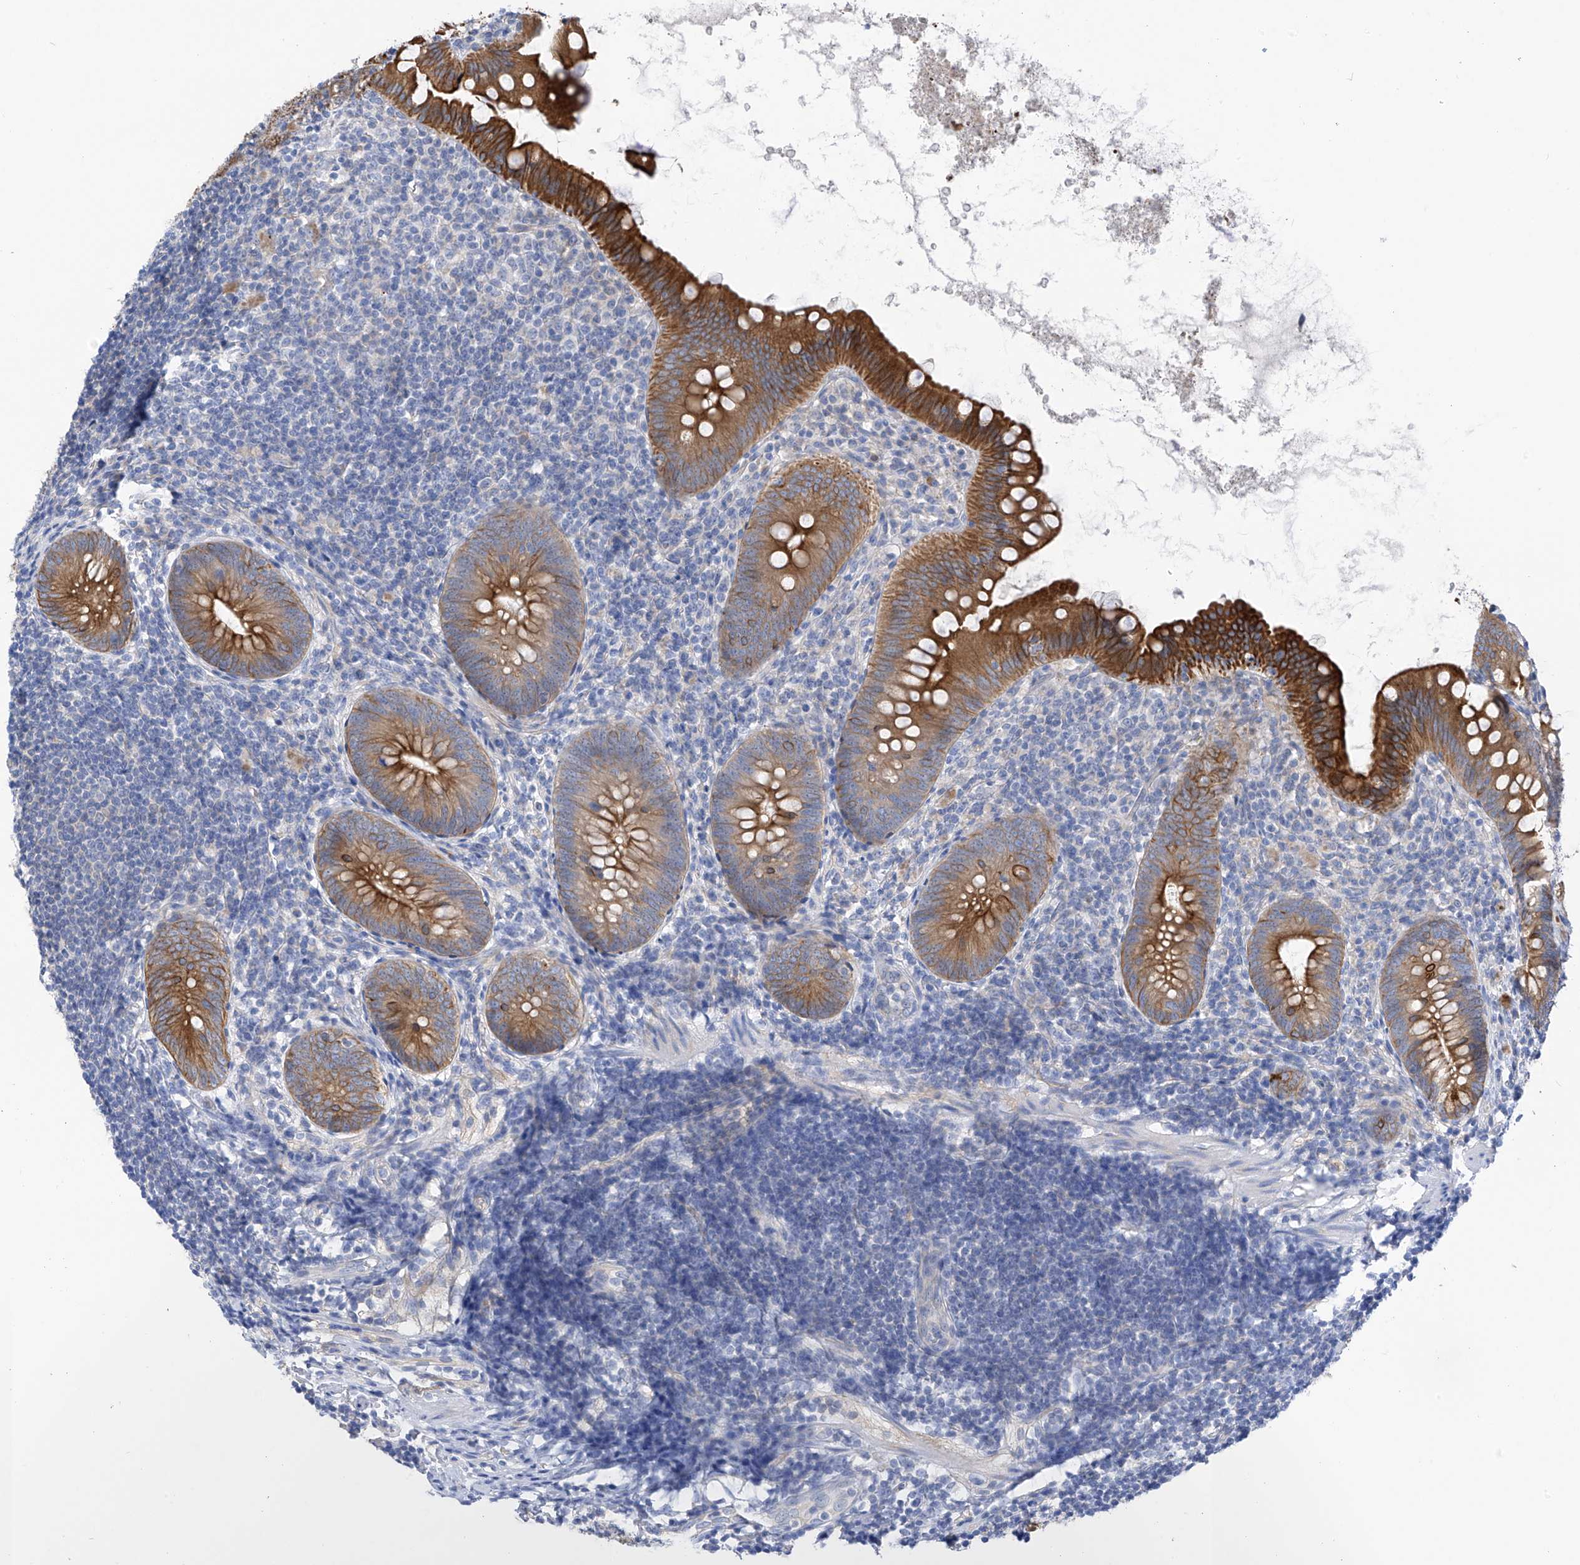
{"staining": {"intensity": "strong", "quantity": ">75%", "location": "cytoplasmic/membranous"}, "tissue": "appendix", "cell_type": "Glandular cells", "image_type": "normal", "snomed": [{"axis": "morphology", "description": "Normal tissue, NOS"}, {"axis": "topography", "description": "Appendix"}], "caption": "Human appendix stained for a protein (brown) shows strong cytoplasmic/membranous positive expression in about >75% of glandular cells.", "gene": "PIK3C2B", "patient": {"sex": "female", "age": 62}}